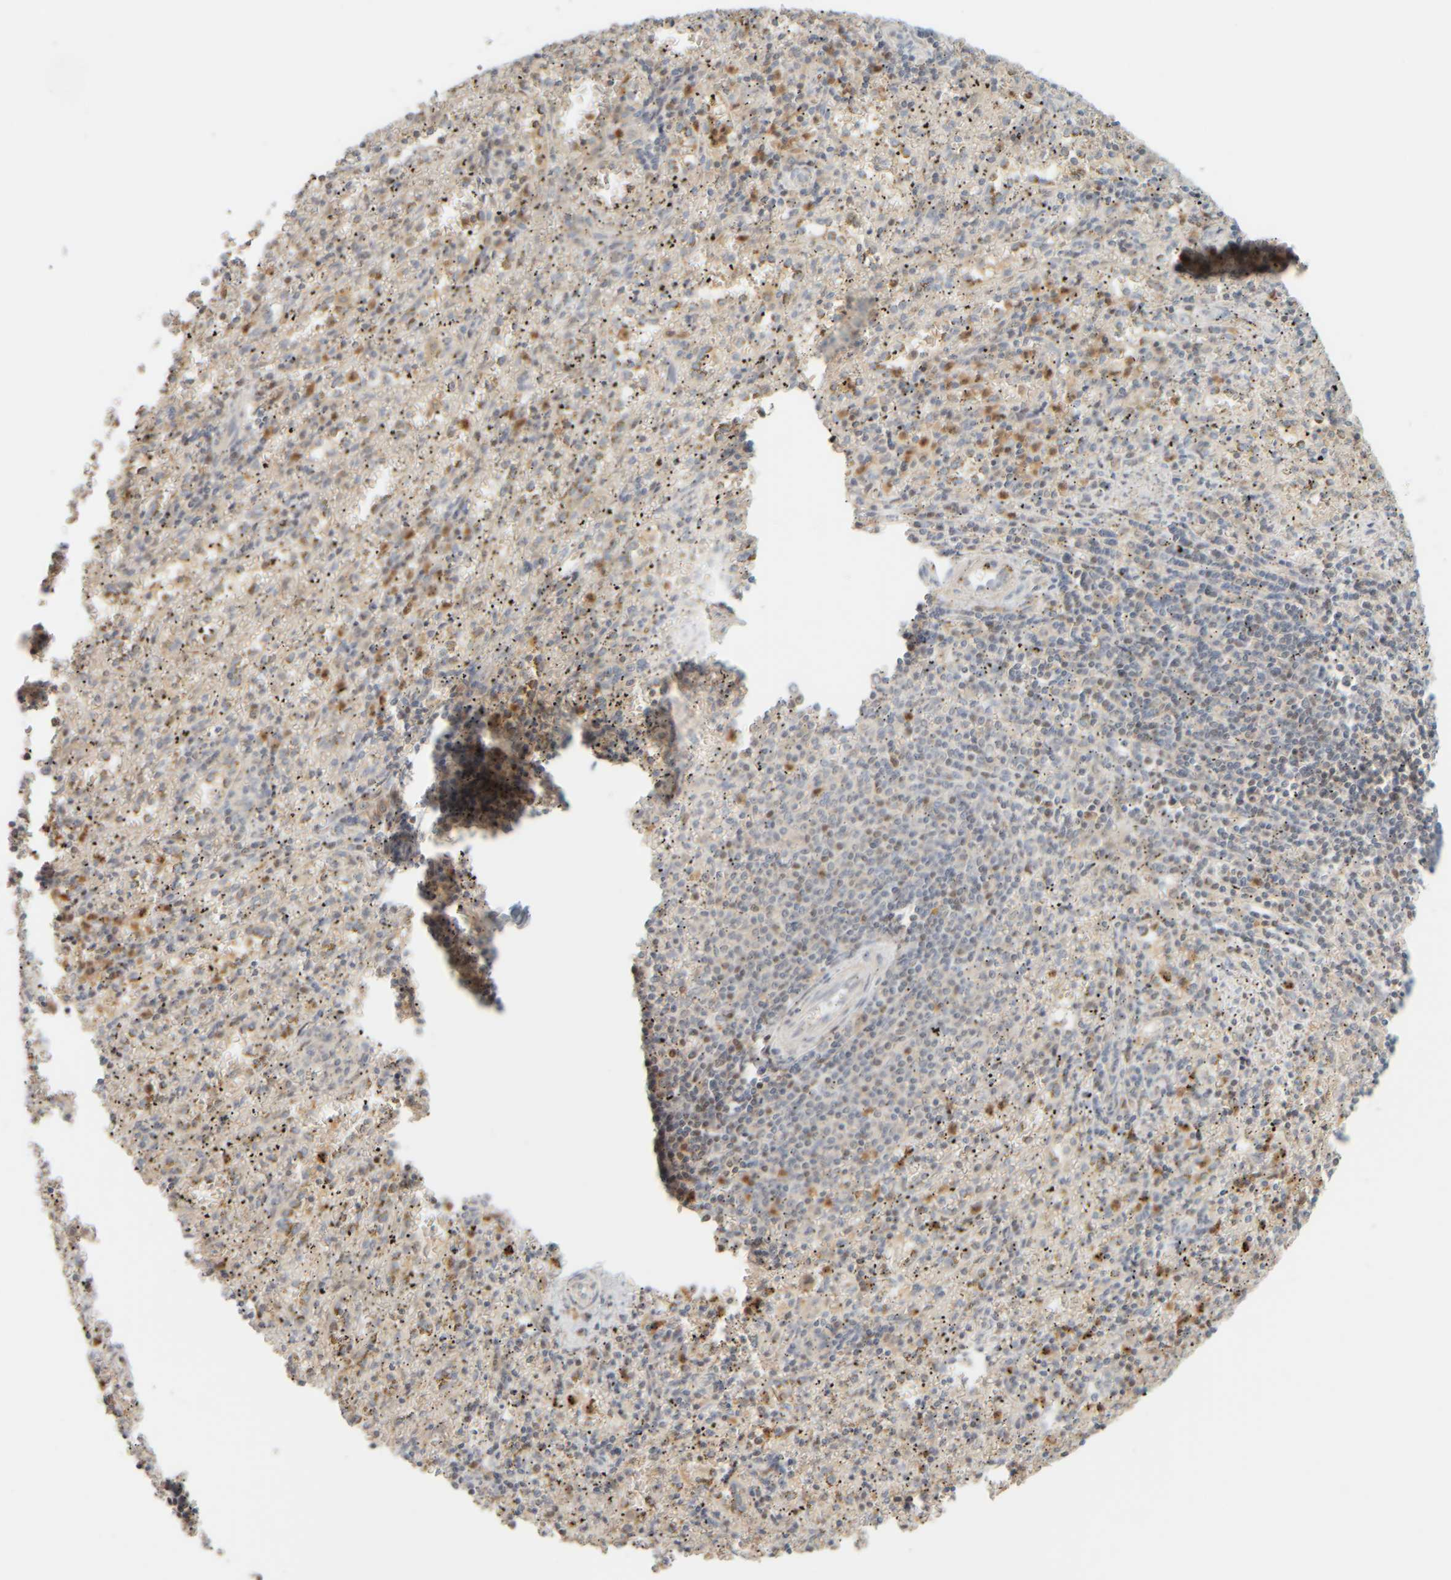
{"staining": {"intensity": "moderate", "quantity": "25%-75%", "location": "cytoplasmic/membranous,nuclear"}, "tissue": "spleen", "cell_type": "Cells in red pulp", "image_type": "normal", "snomed": [{"axis": "morphology", "description": "Normal tissue, NOS"}, {"axis": "topography", "description": "Spleen"}], "caption": "Immunohistochemical staining of normal human spleen reveals moderate cytoplasmic/membranous,nuclear protein positivity in about 25%-75% of cells in red pulp.", "gene": "AARSD1", "patient": {"sex": "male", "age": 11}}